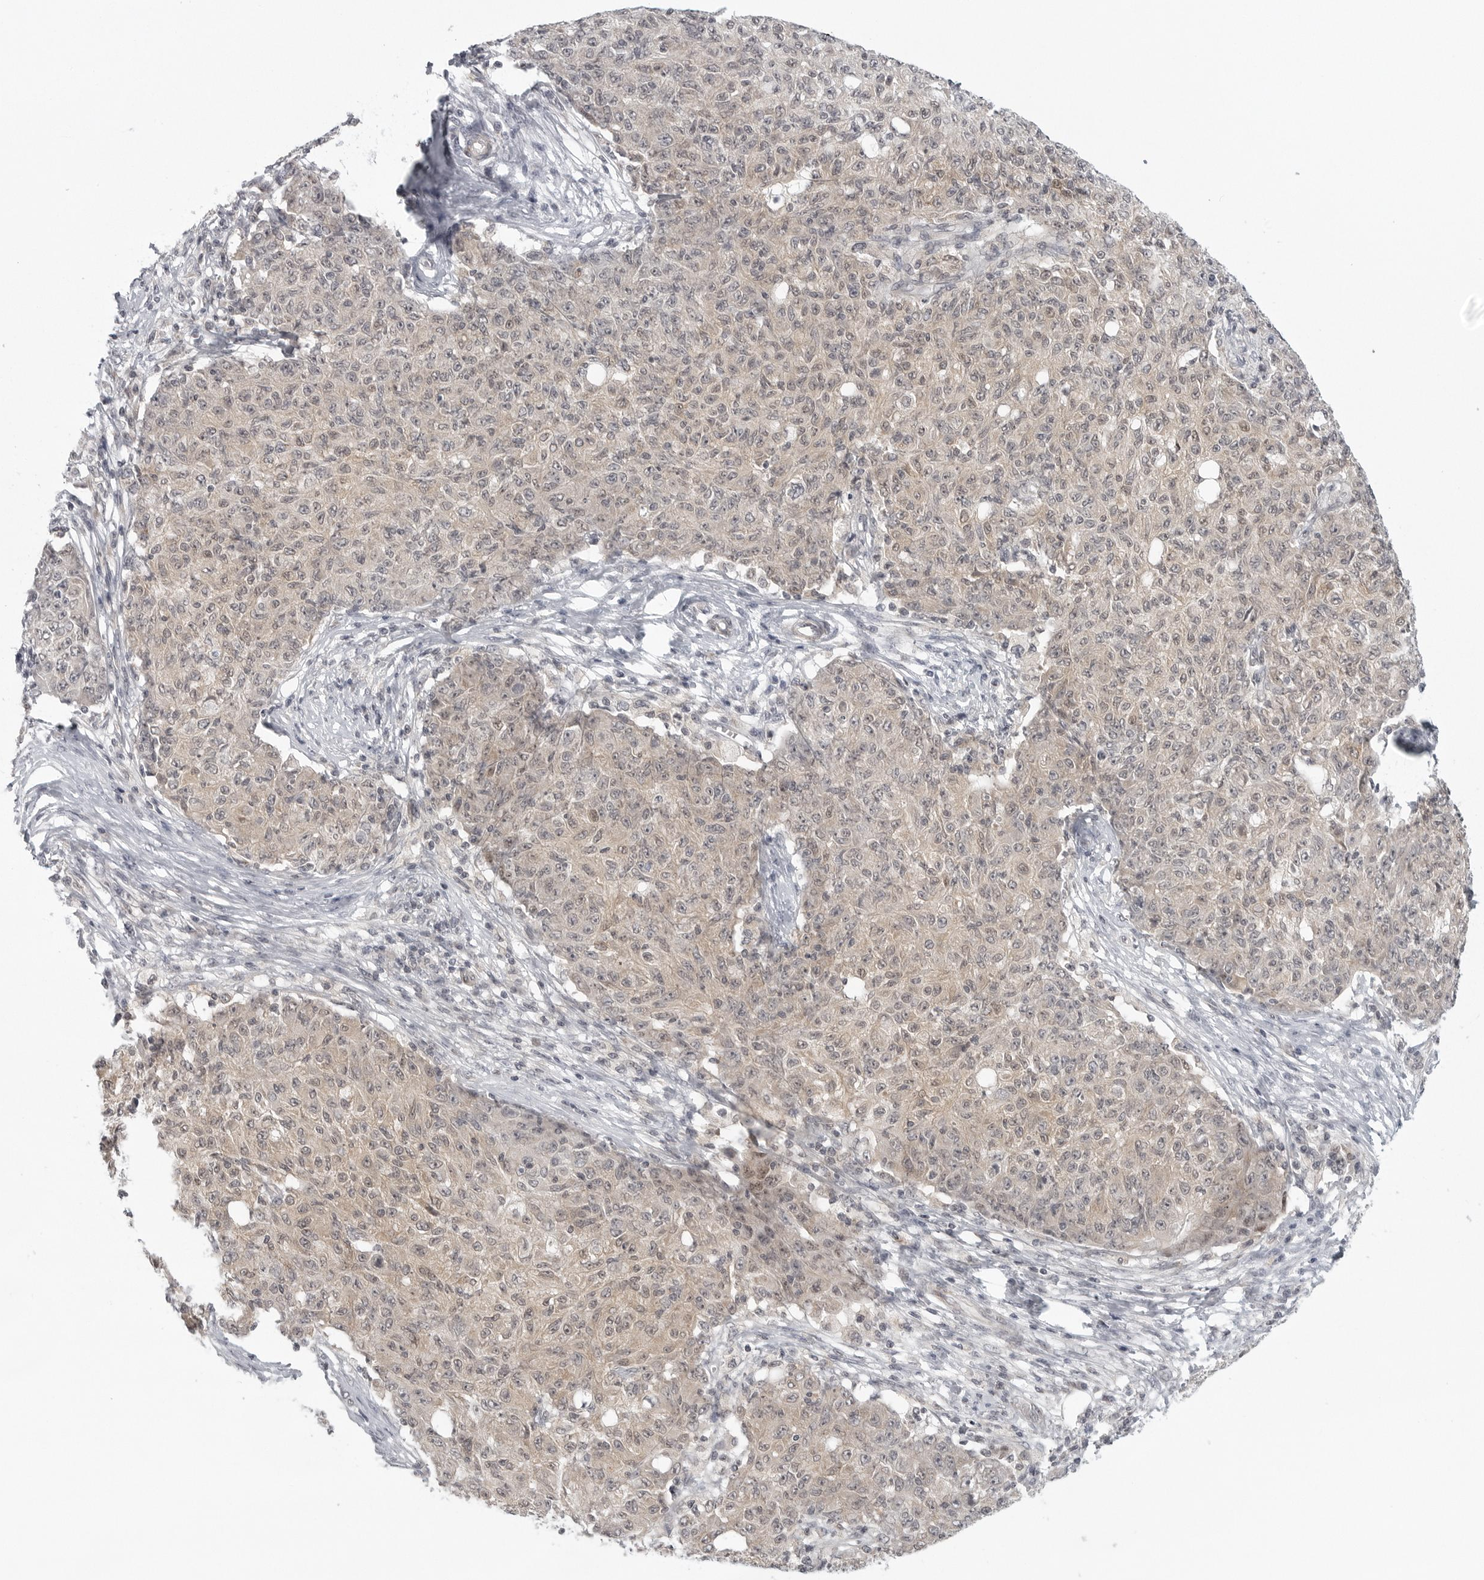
{"staining": {"intensity": "weak", "quantity": ">75%", "location": "cytoplasmic/membranous"}, "tissue": "ovarian cancer", "cell_type": "Tumor cells", "image_type": "cancer", "snomed": [{"axis": "morphology", "description": "Carcinoma, endometroid"}, {"axis": "topography", "description": "Ovary"}], "caption": "Immunohistochemistry micrograph of neoplastic tissue: ovarian cancer (endometroid carcinoma) stained using immunohistochemistry (IHC) displays low levels of weak protein expression localized specifically in the cytoplasmic/membranous of tumor cells, appearing as a cytoplasmic/membranous brown color.", "gene": "TUT4", "patient": {"sex": "female", "age": 42}}